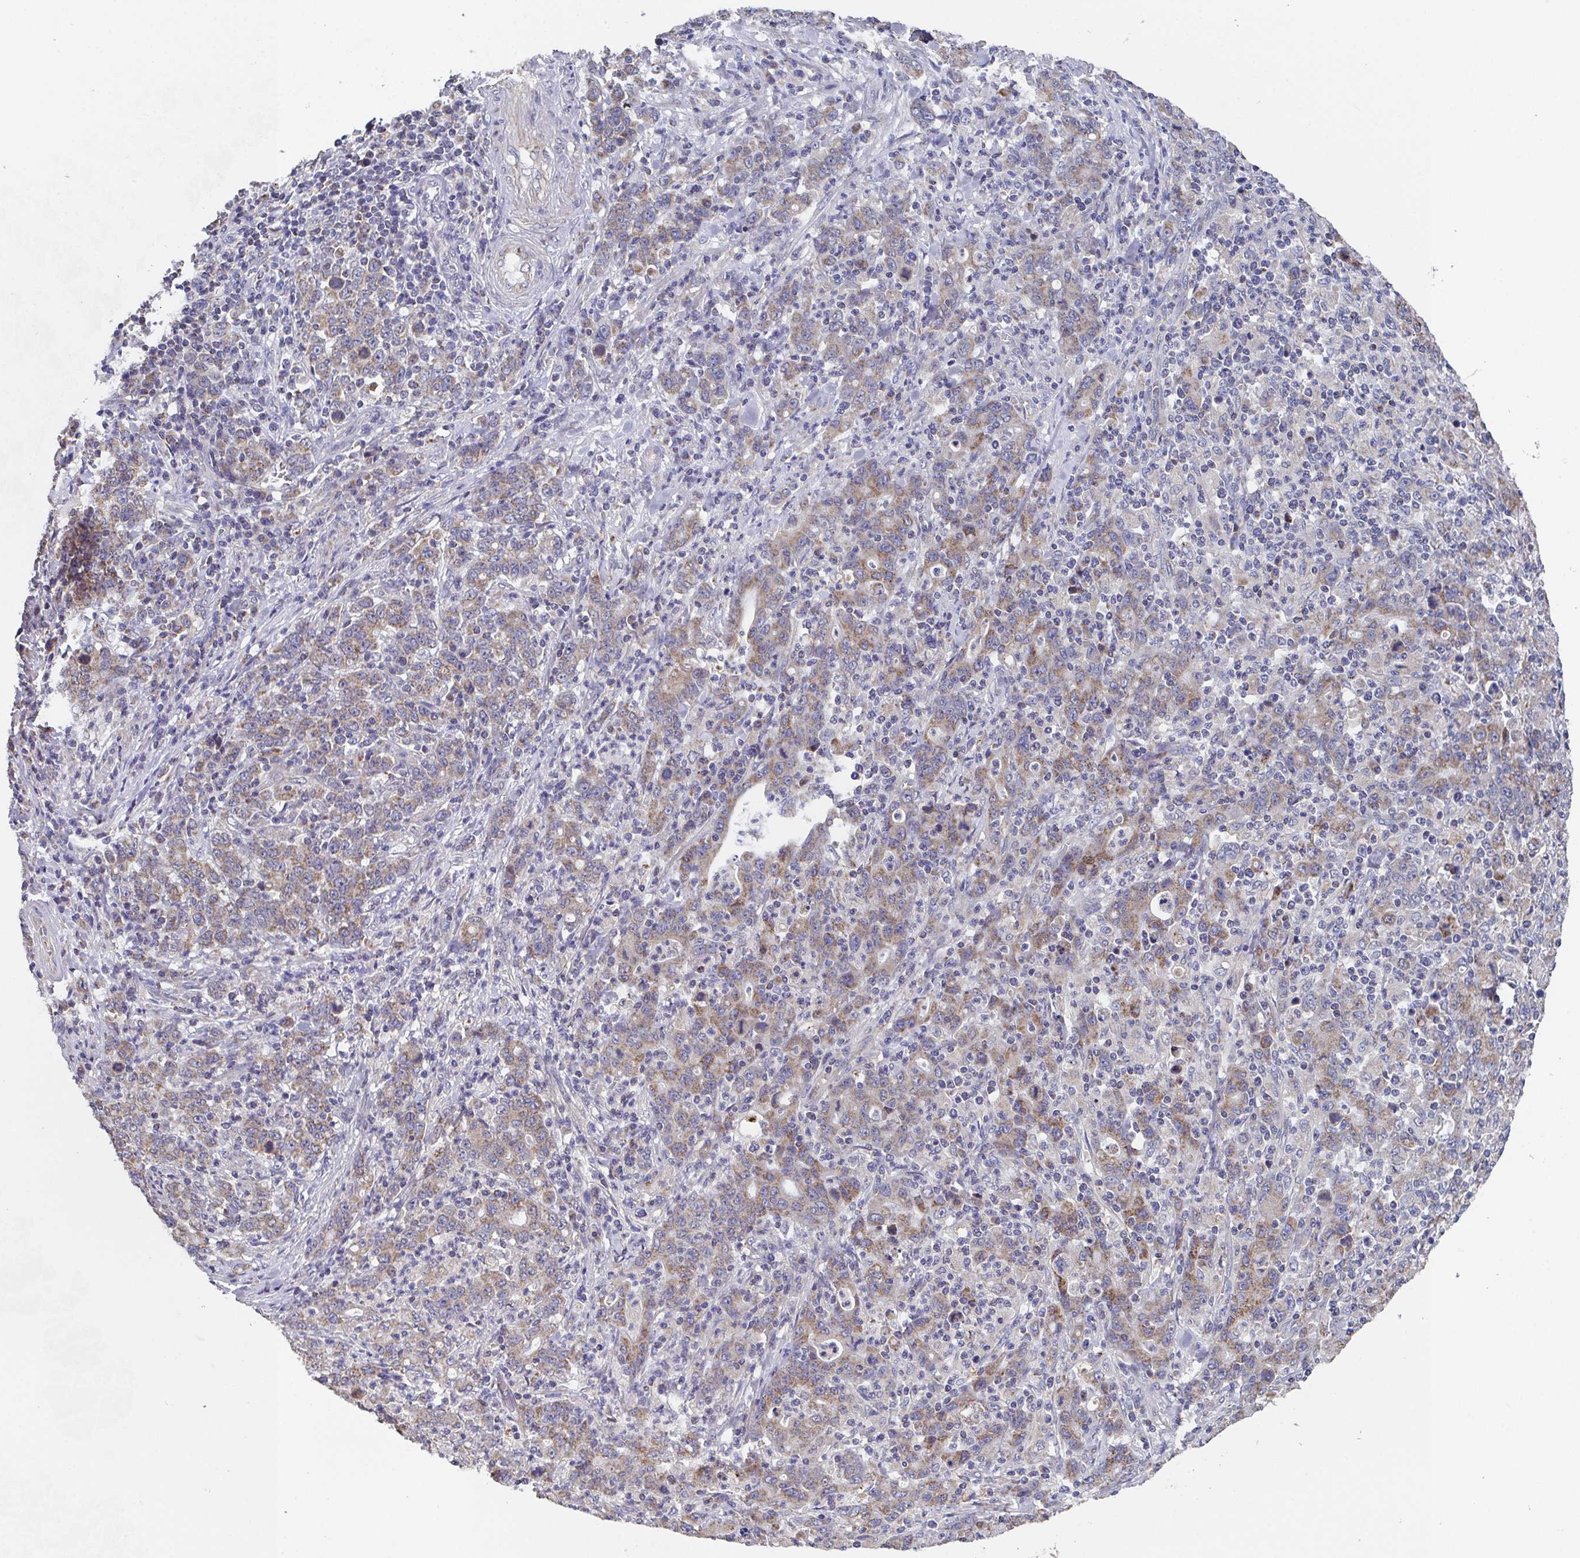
{"staining": {"intensity": "weak", "quantity": "25%-75%", "location": "cytoplasmic/membranous"}, "tissue": "stomach cancer", "cell_type": "Tumor cells", "image_type": "cancer", "snomed": [{"axis": "morphology", "description": "Adenocarcinoma, NOS"}, {"axis": "topography", "description": "Stomach, upper"}], "caption": "IHC image of neoplastic tissue: stomach cancer stained using immunohistochemistry (IHC) shows low levels of weak protein expression localized specifically in the cytoplasmic/membranous of tumor cells, appearing as a cytoplasmic/membranous brown color.", "gene": "MT-ND3", "patient": {"sex": "male", "age": 69}}